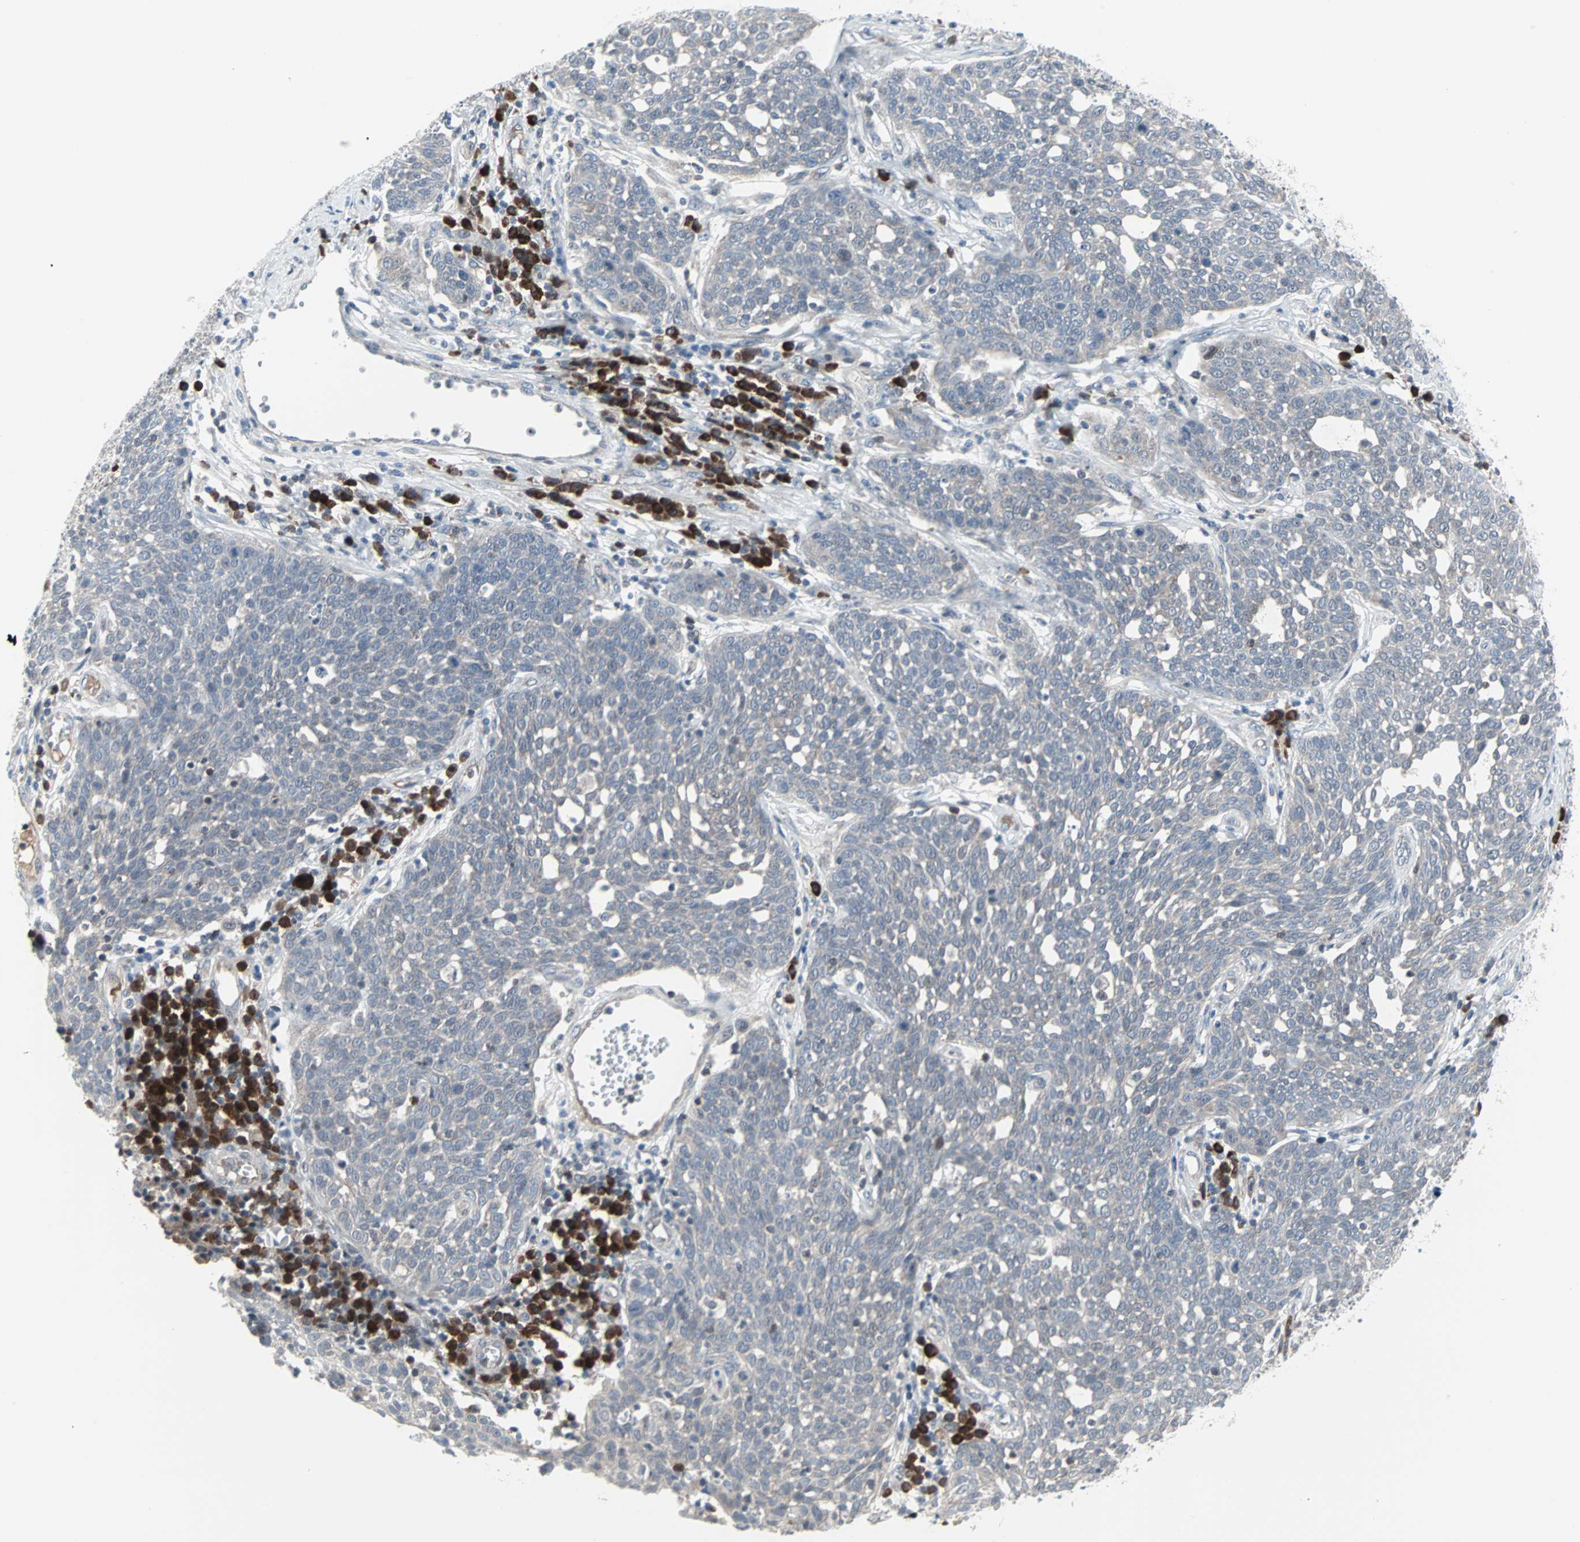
{"staining": {"intensity": "negative", "quantity": "none", "location": "none"}, "tissue": "cervical cancer", "cell_type": "Tumor cells", "image_type": "cancer", "snomed": [{"axis": "morphology", "description": "Squamous cell carcinoma, NOS"}, {"axis": "topography", "description": "Cervix"}], "caption": "Protein analysis of cervical cancer (squamous cell carcinoma) exhibits no significant expression in tumor cells.", "gene": "CASP3", "patient": {"sex": "female", "age": 34}}